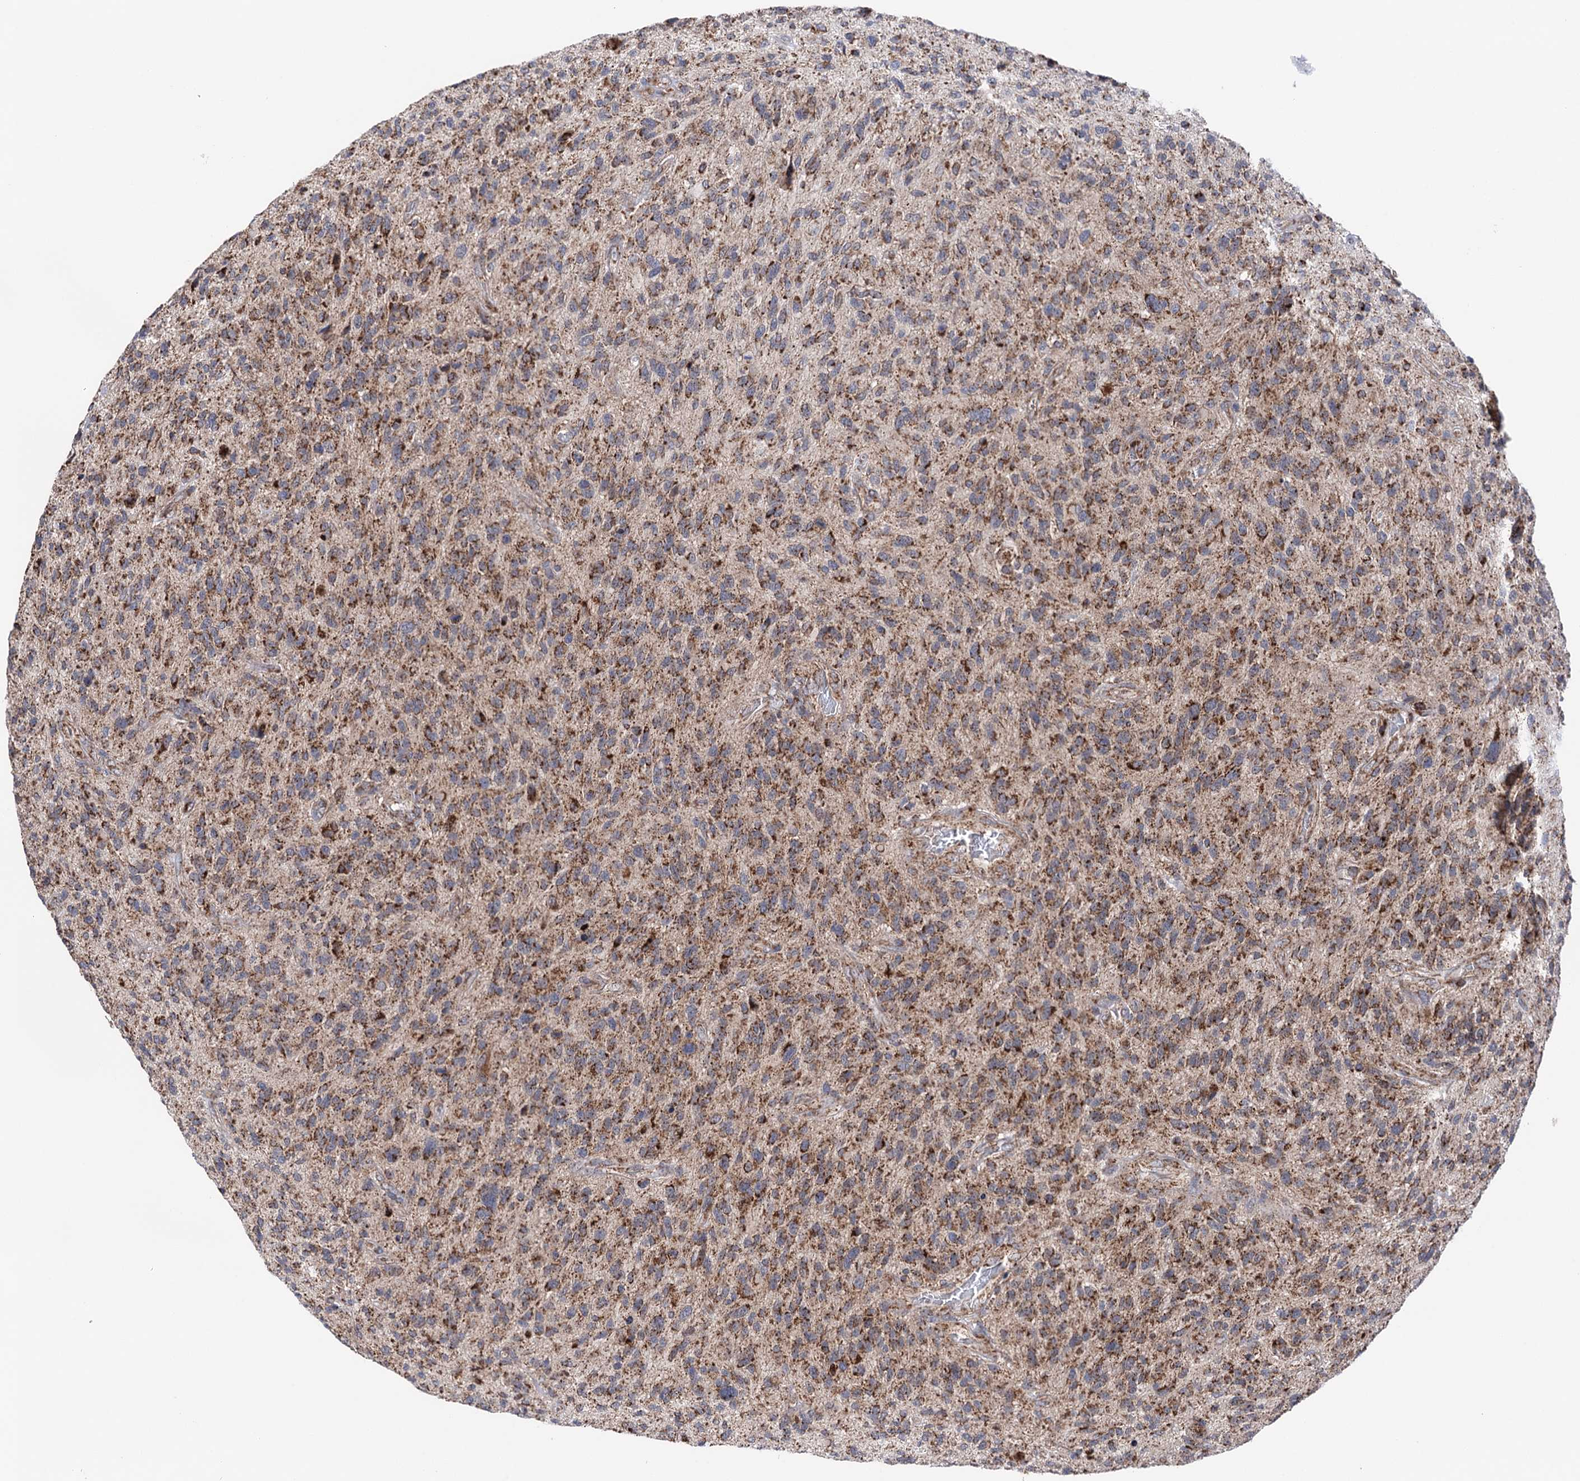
{"staining": {"intensity": "strong", "quantity": "25%-75%", "location": "cytoplasmic/membranous"}, "tissue": "glioma", "cell_type": "Tumor cells", "image_type": "cancer", "snomed": [{"axis": "morphology", "description": "Glioma, malignant, High grade"}, {"axis": "topography", "description": "Brain"}], "caption": "Immunohistochemistry (IHC) photomicrograph of malignant glioma (high-grade) stained for a protein (brown), which demonstrates high levels of strong cytoplasmic/membranous staining in about 25%-75% of tumor cells.", "gene": "SUCLA2", "patient": {"sex": "male", "age": 47}}